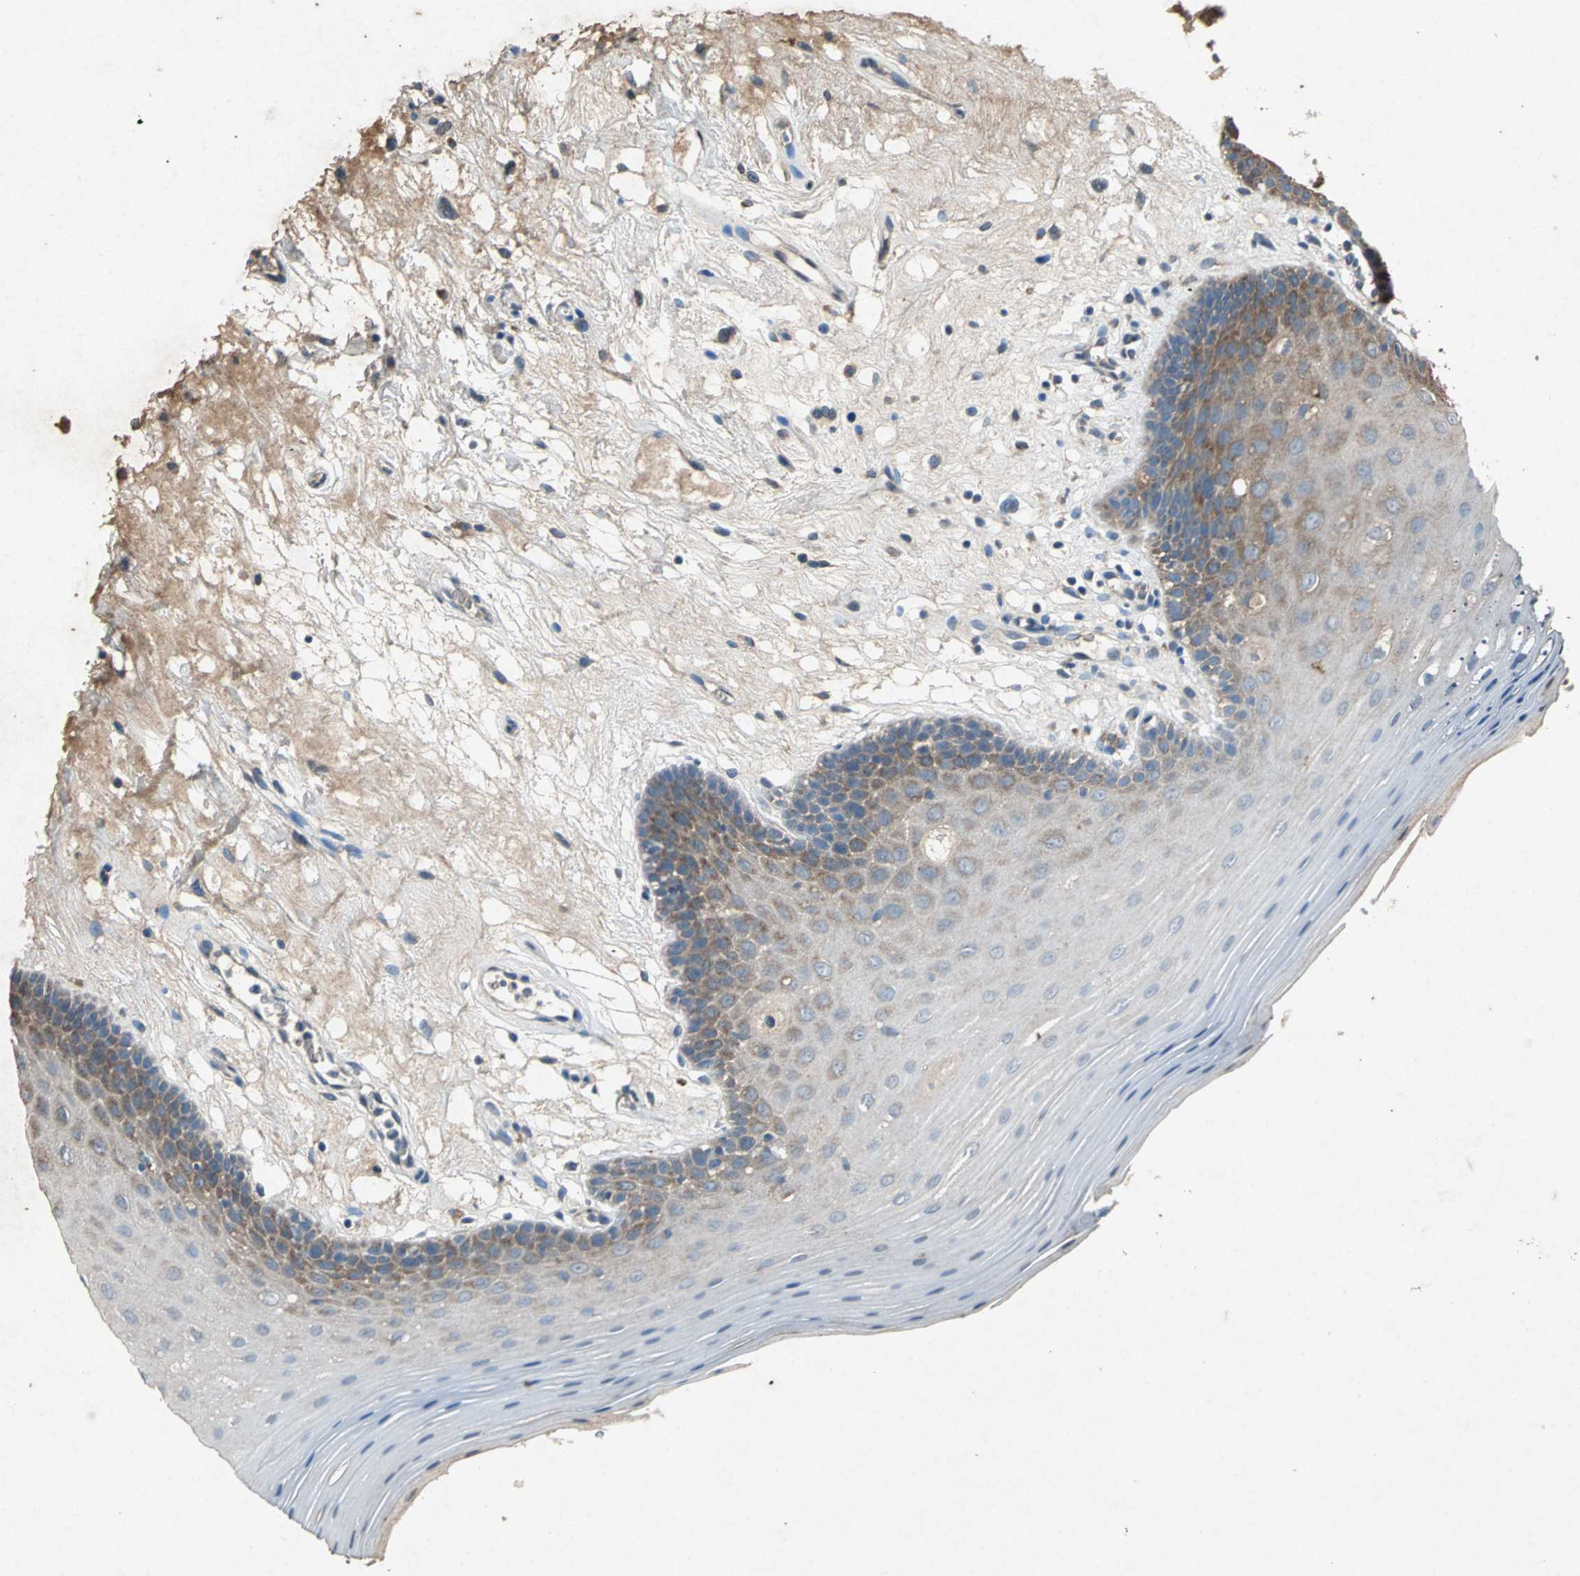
{"staining": {"intensity": "moderate", "quantity": "25%-75%", "location": "cytoplasmic/membranous"}, "tissue": "oral mucosa", "cell_type": "Squamous epithelial cells", "image_type": "normal", "snomed": [{"axis": "morphology", "description": "Normal tissue, NOS"}, {"axis": "morphology", "description": "Squamous cell carcinoma, NOS"}, {"axis": "topography", "description": "Skeletal muscle"}, {"axis": "topography", "description": "Oral tissue"}, {"axis": "topography", "description": "Head-Neck"}], "caption": "The micrograph exhibits a brown stain indicating the presence of a protein in the cytoplasmic/membranous of squamous epithelial cells in oral mucosa.", "gene": "HSP90AB1", "patient": {"sex": "male", "age": 71}}